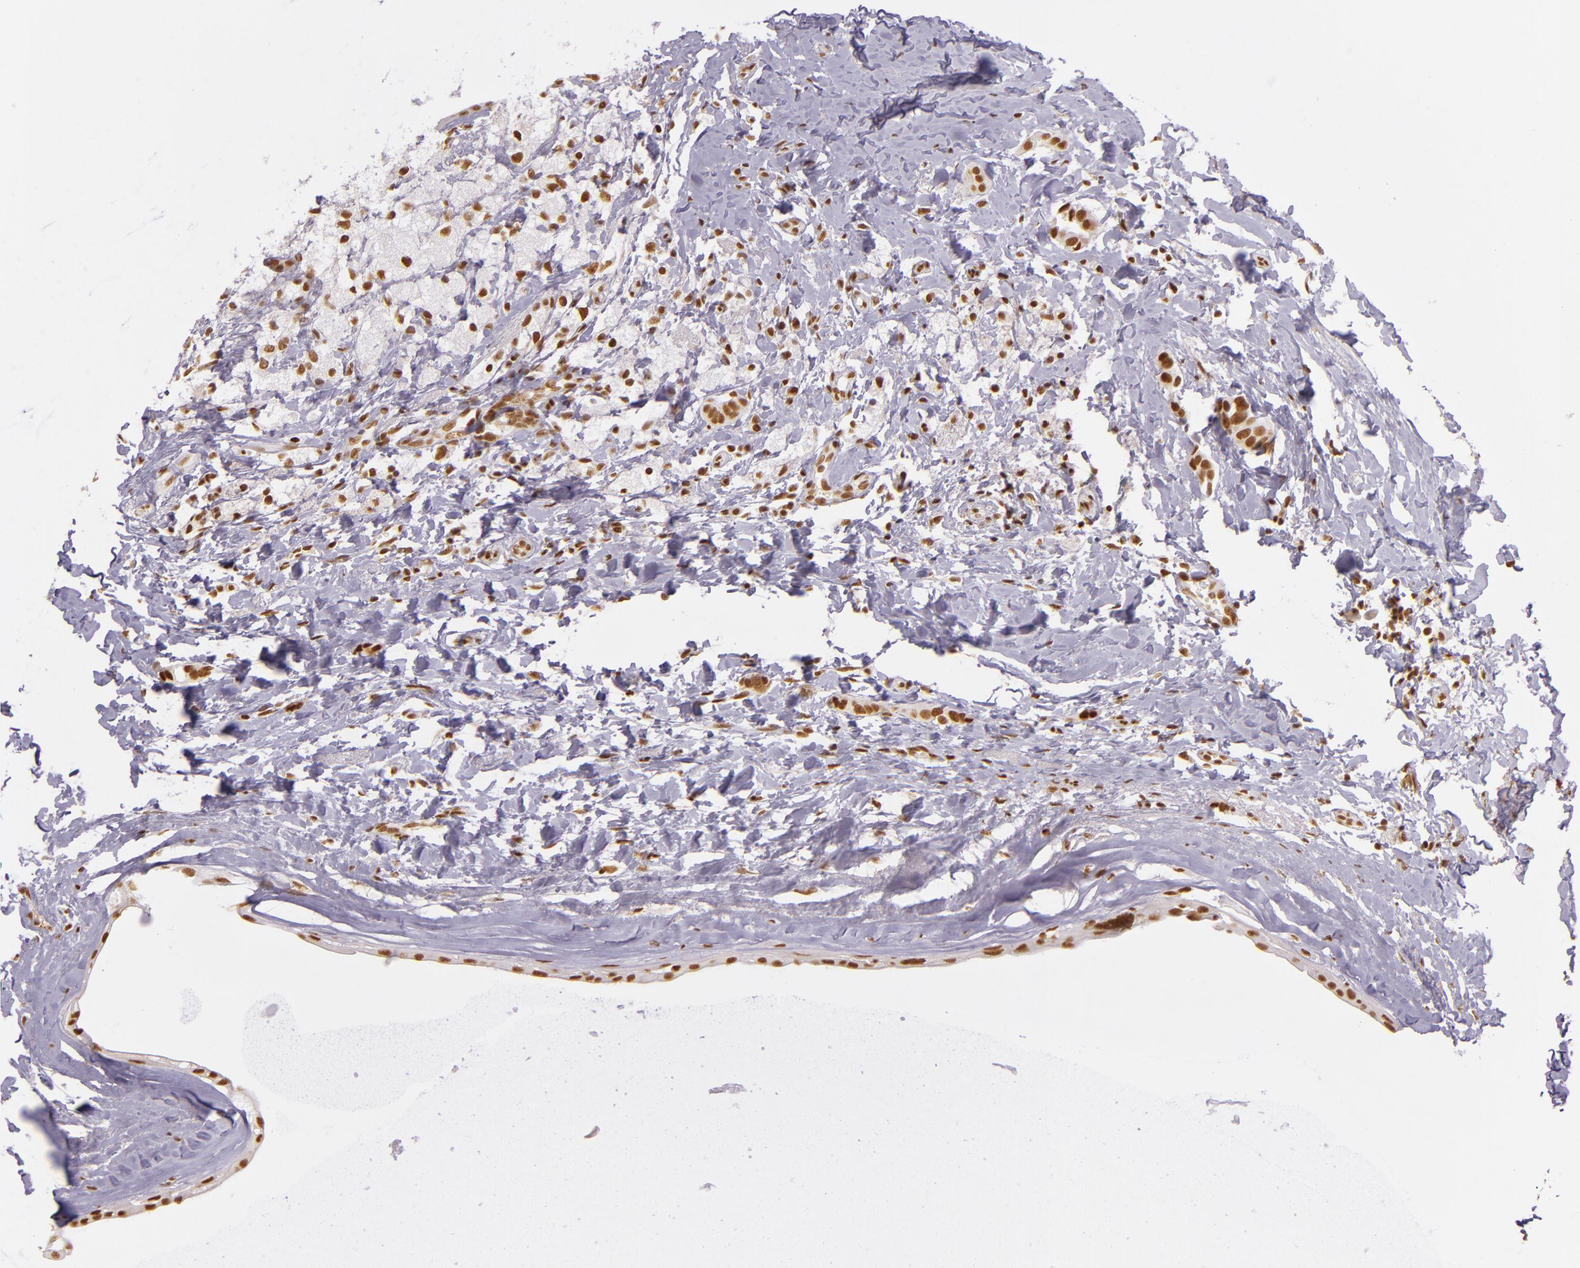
{"staining": {"intensity": "moderate", "quantity": ">75%", "location": "nuclear"}, "tissue": "breast cancer", "cell_type": "Tumor cells", "image_type": "cancer", "snomed": [{"axis": "morphology", "description": "Duct carcinoma"}, {"axis": "topography", "description": "Breast"}], "caption": "Protein staining displays moderate nuclear positivity in about >75% of tumor cells in breast infiltrating ductal carcinoma. (DAB (3,3'-diaminobenzidine) IHC with brightfield microscopy, high magnification).", "gene": "USF1", "patient": {"sex": "female", "age": 54}}